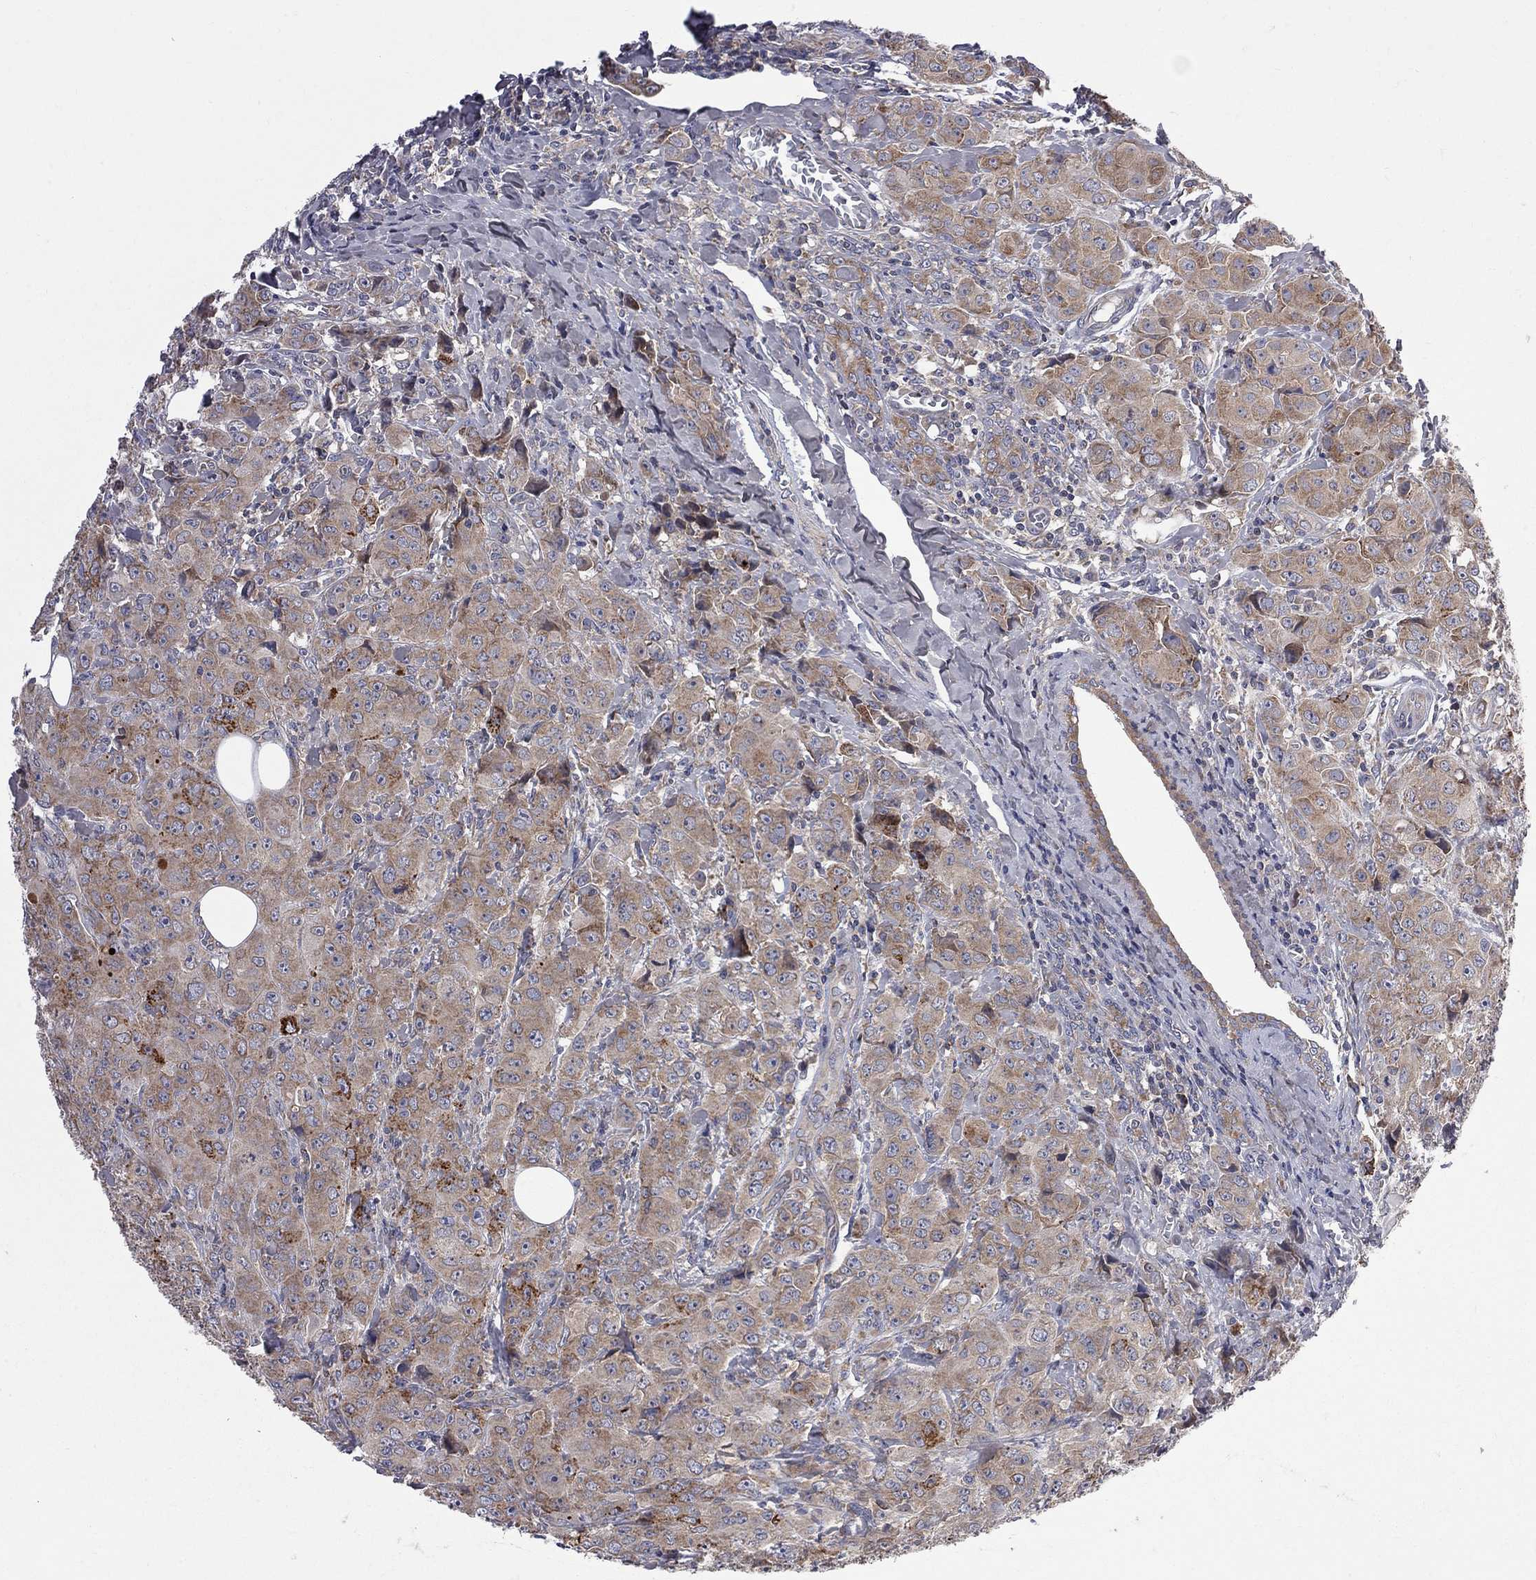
{"staining": {"intensity": "strong", "quantity": "<25%", "location": "cytoplasmic/membranous"}, "tissue": "breast cancer", "cell_type": "Tumor cells", "image_type": "cancer", "snomed": [{"axis": "morphology", "description": "Duct carcinoma"}, {"axis": "topography", "description": "Breast"}], "caption": "Human breast cancer stained with a protein marker displays strong staining in tumor cells.", "gene": "CNOT11", "patient": {"sex": "female", "age": 43}}